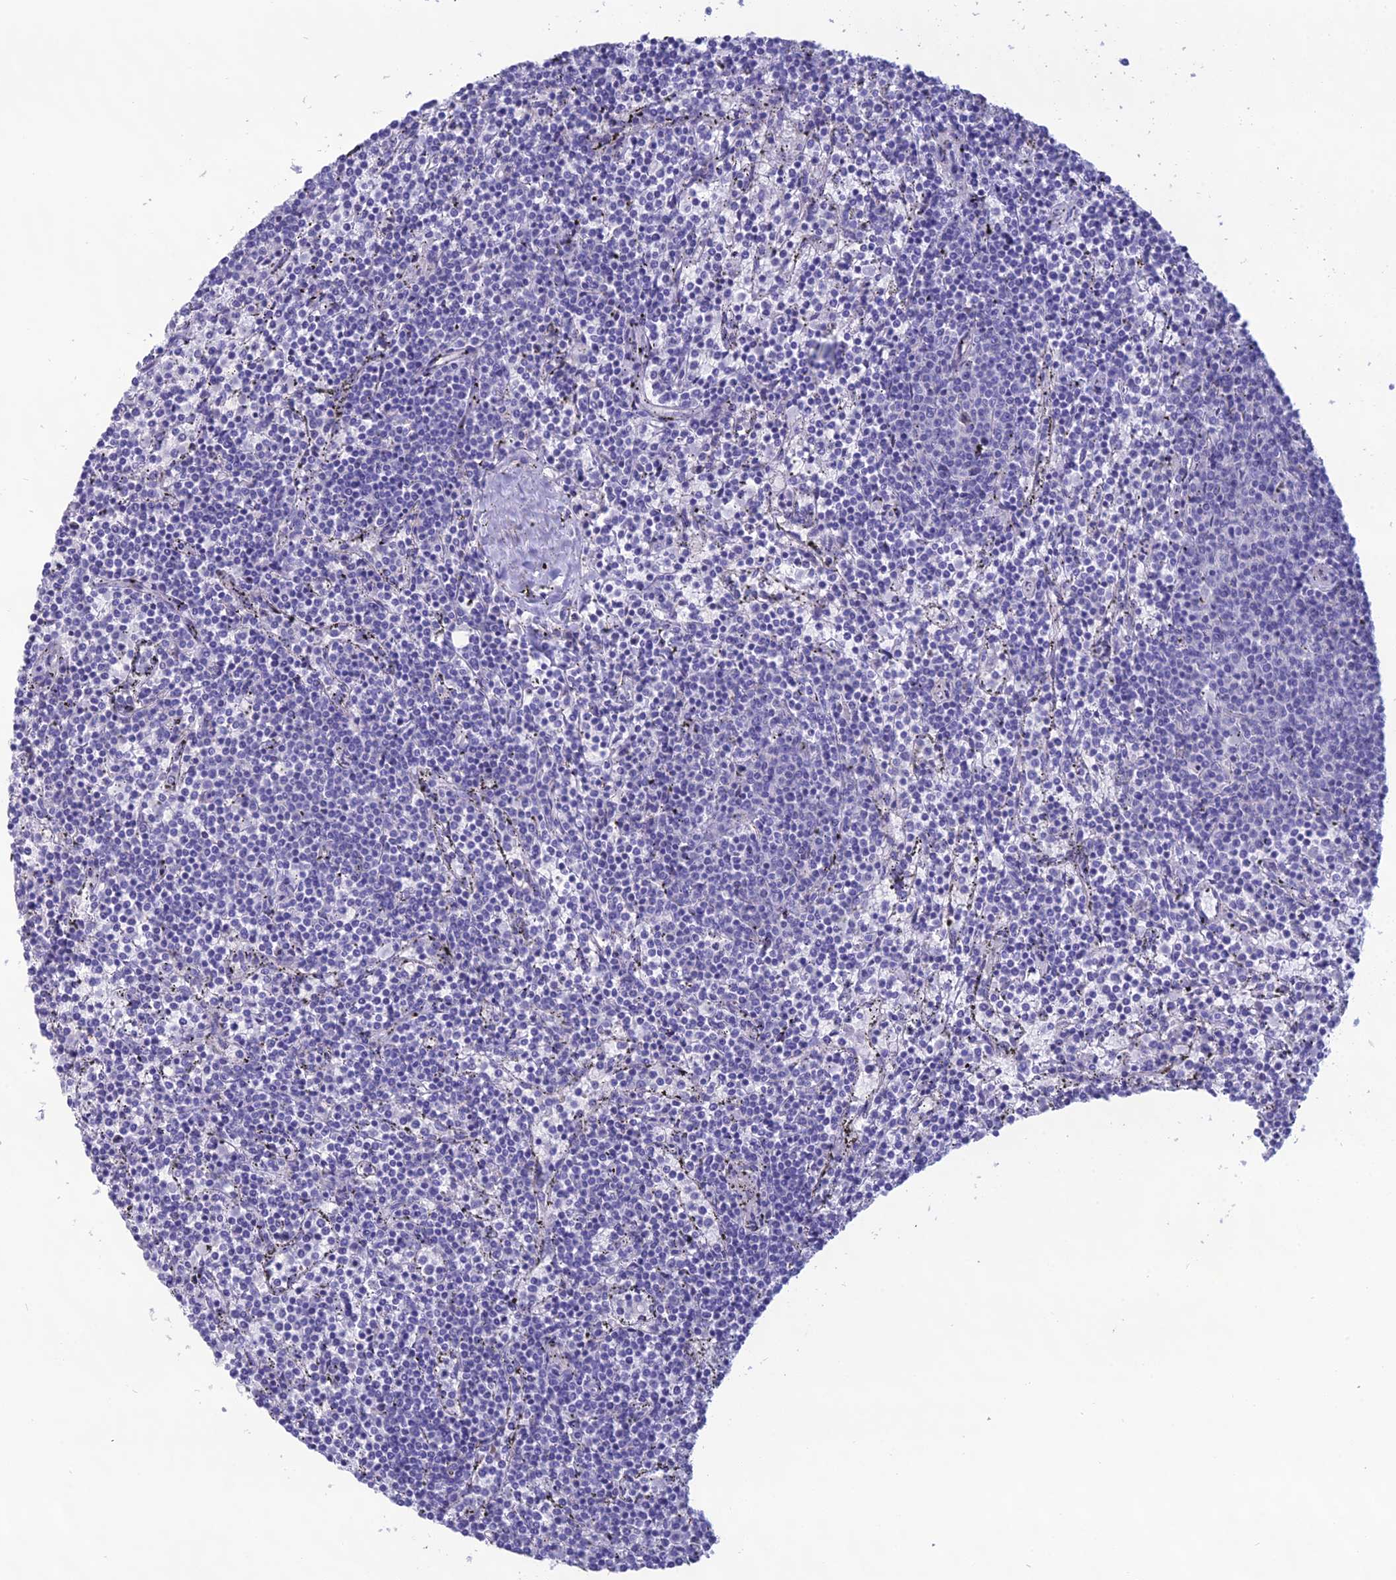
{"staining": {"intensity": "negative", "quantity": "none", "location": "none"}, "tissue": "lymphoma", "cell_type": "Tumor cells", "image_type": "cancer", "snomed": [{"axis": "morphology", "description": "Malignant lymphoma, non-Hodgkin's type, Low grade"}, {"axis": "topography", "description": "Spleen"}], "caption": "The image reveals no staining of tumor cells in lymphoma. (DAB IHC with hematoxylin counter stain).", "gene": "OR56B1", "patient": {"sex": "female", "age": 50}}